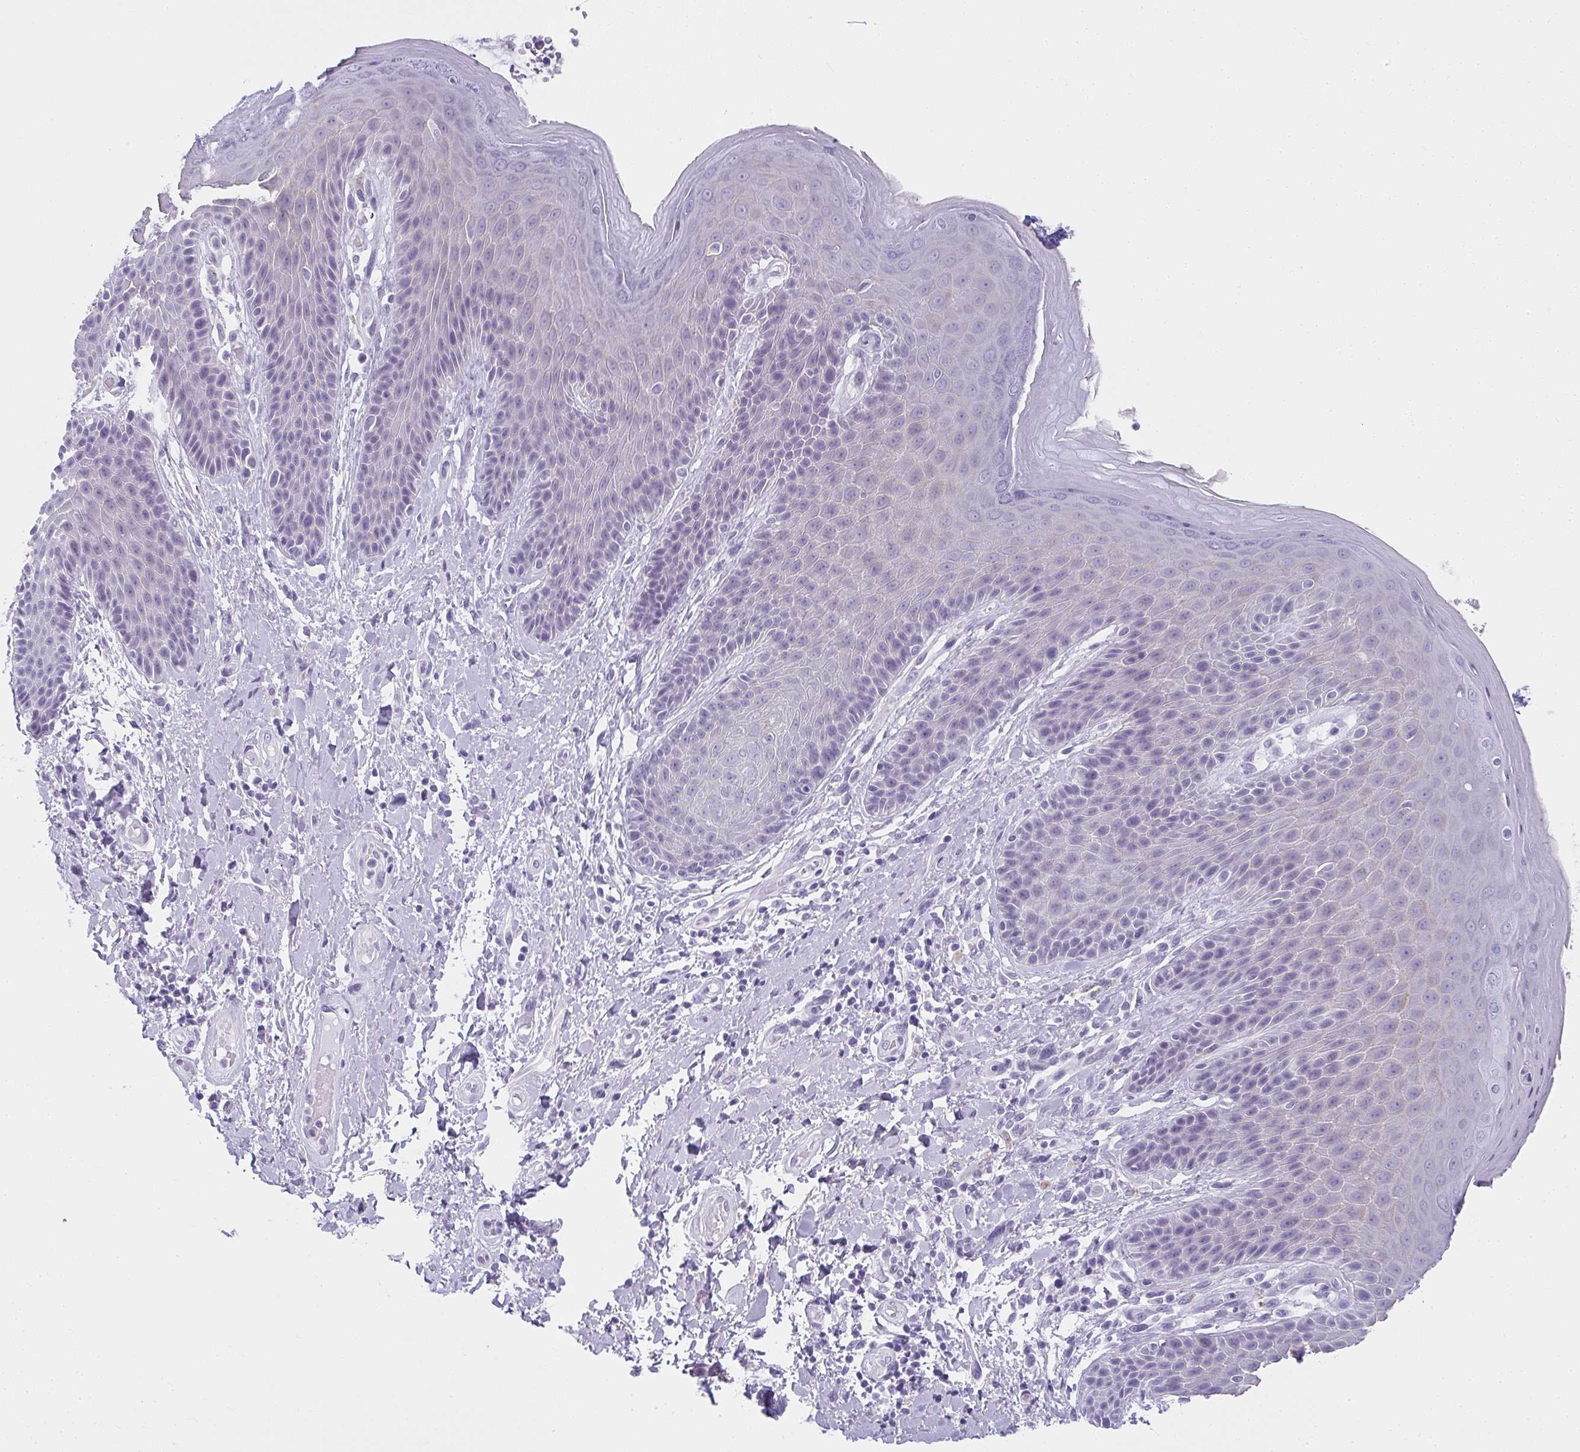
{"staining": {"intensity": "negative", "quantity": "none", "location": "none"}, "tissue": "skin", "cell_type": "Epidermal cells", "image_type": "normal", "snomed": [{"axis": "morphology", "description": "Normal tissue, NOS"}, {"axis": "topography", "description": "Anal"}, {"axis": "topography", "description": "Peripheral nerve tissue"}], "caption": "Epidermal cells show no significant positivity in benign skin. Brightfield microscopy of immunohistochemistry stained with DAB (brown) and hematoxylin (blue), captured at high magnification.", "gene": "MOBP", "patient": {"sex": "male", "age": 51}}